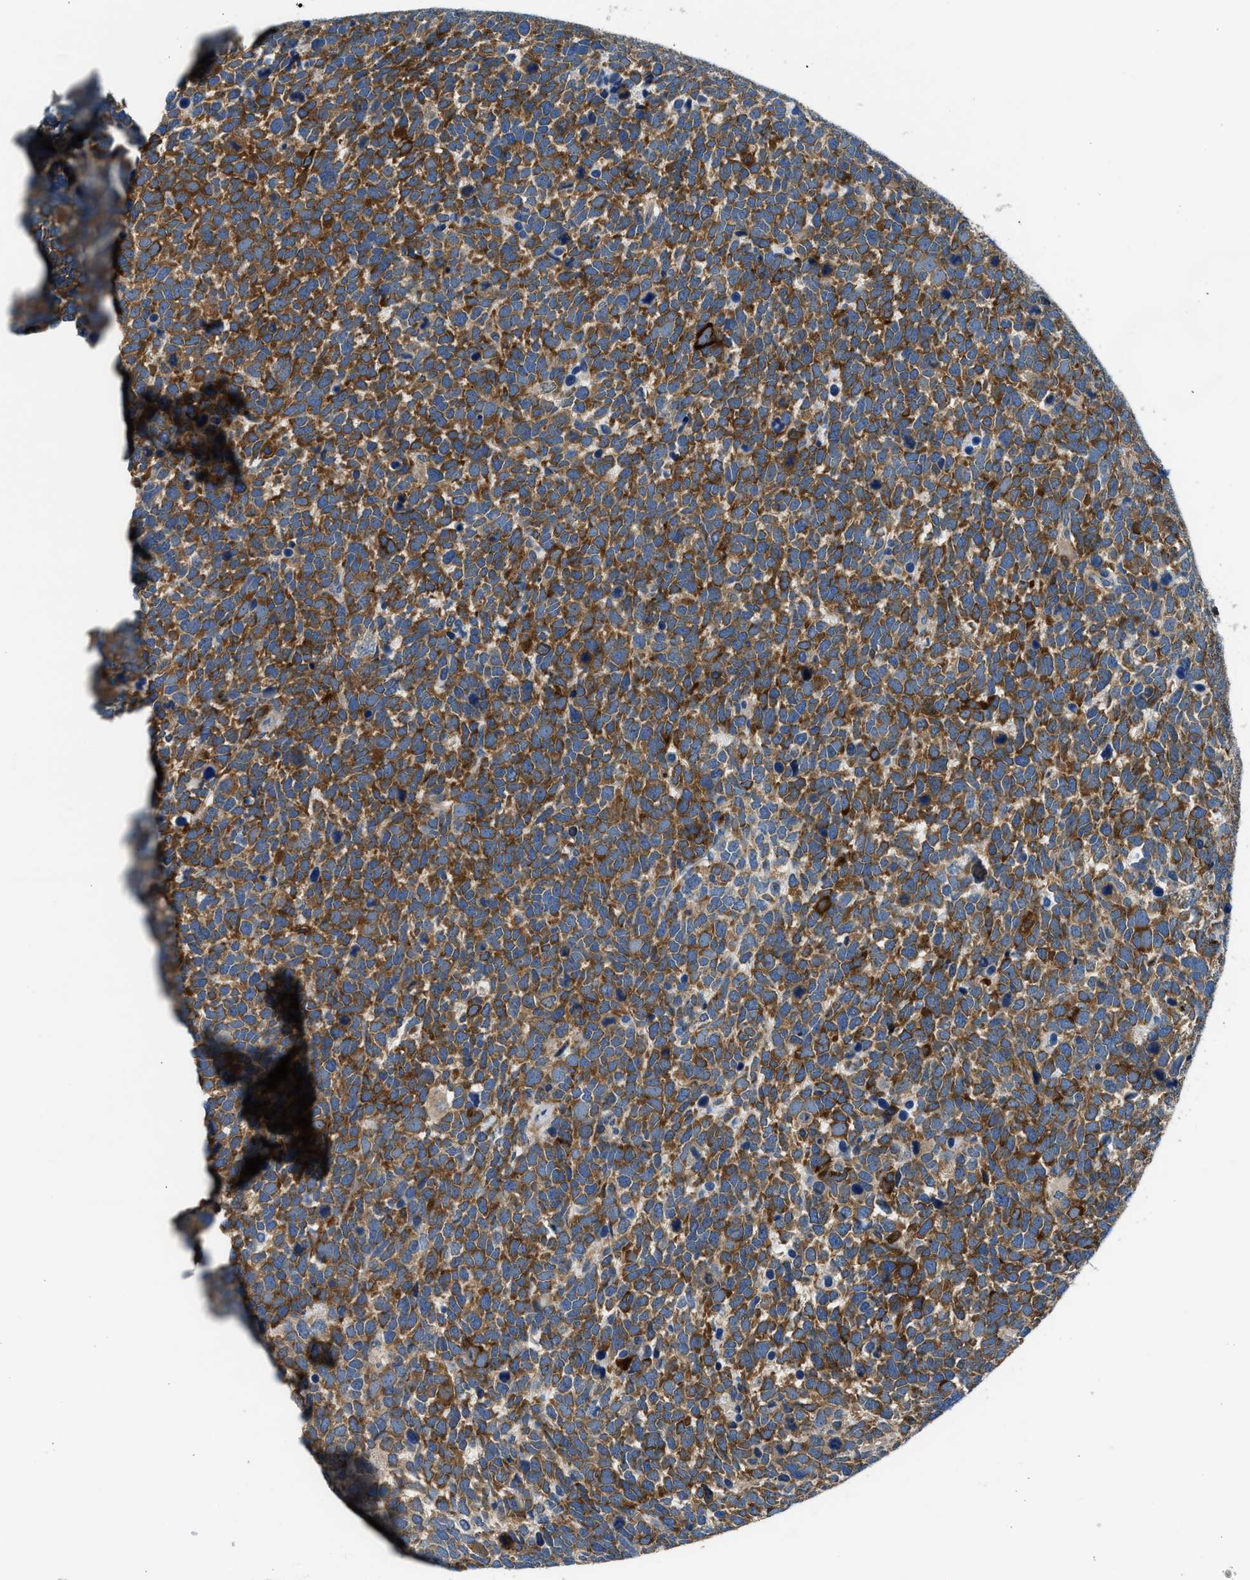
{"staining": {"intensity": "moderate", "quantity": ">75%", "location": "cytoplasmic/membranous"}, "tissue": "urothelial cancer", "cell_type": "Tumor cells", "image_type": "cancer", "snomed": [{"axis": "morphology", "description": "Urothelial carcinoma, High grade"}, {"axis": "topography", "description": "Urinary bladder"}], "caption": "Protein analysis of urothelial cancer tissue demonstrates moderate cytoplasmic/membranous staining in approximately >75% of tumor cells. Using DAB (3,3'-diaminobenzidine) (brown) and hematoxylin (blue) stains, captured at high magnification using brightfield microscopy.", "gene": "LPIN2", "patient": {"sex": "female", "age": 82}}